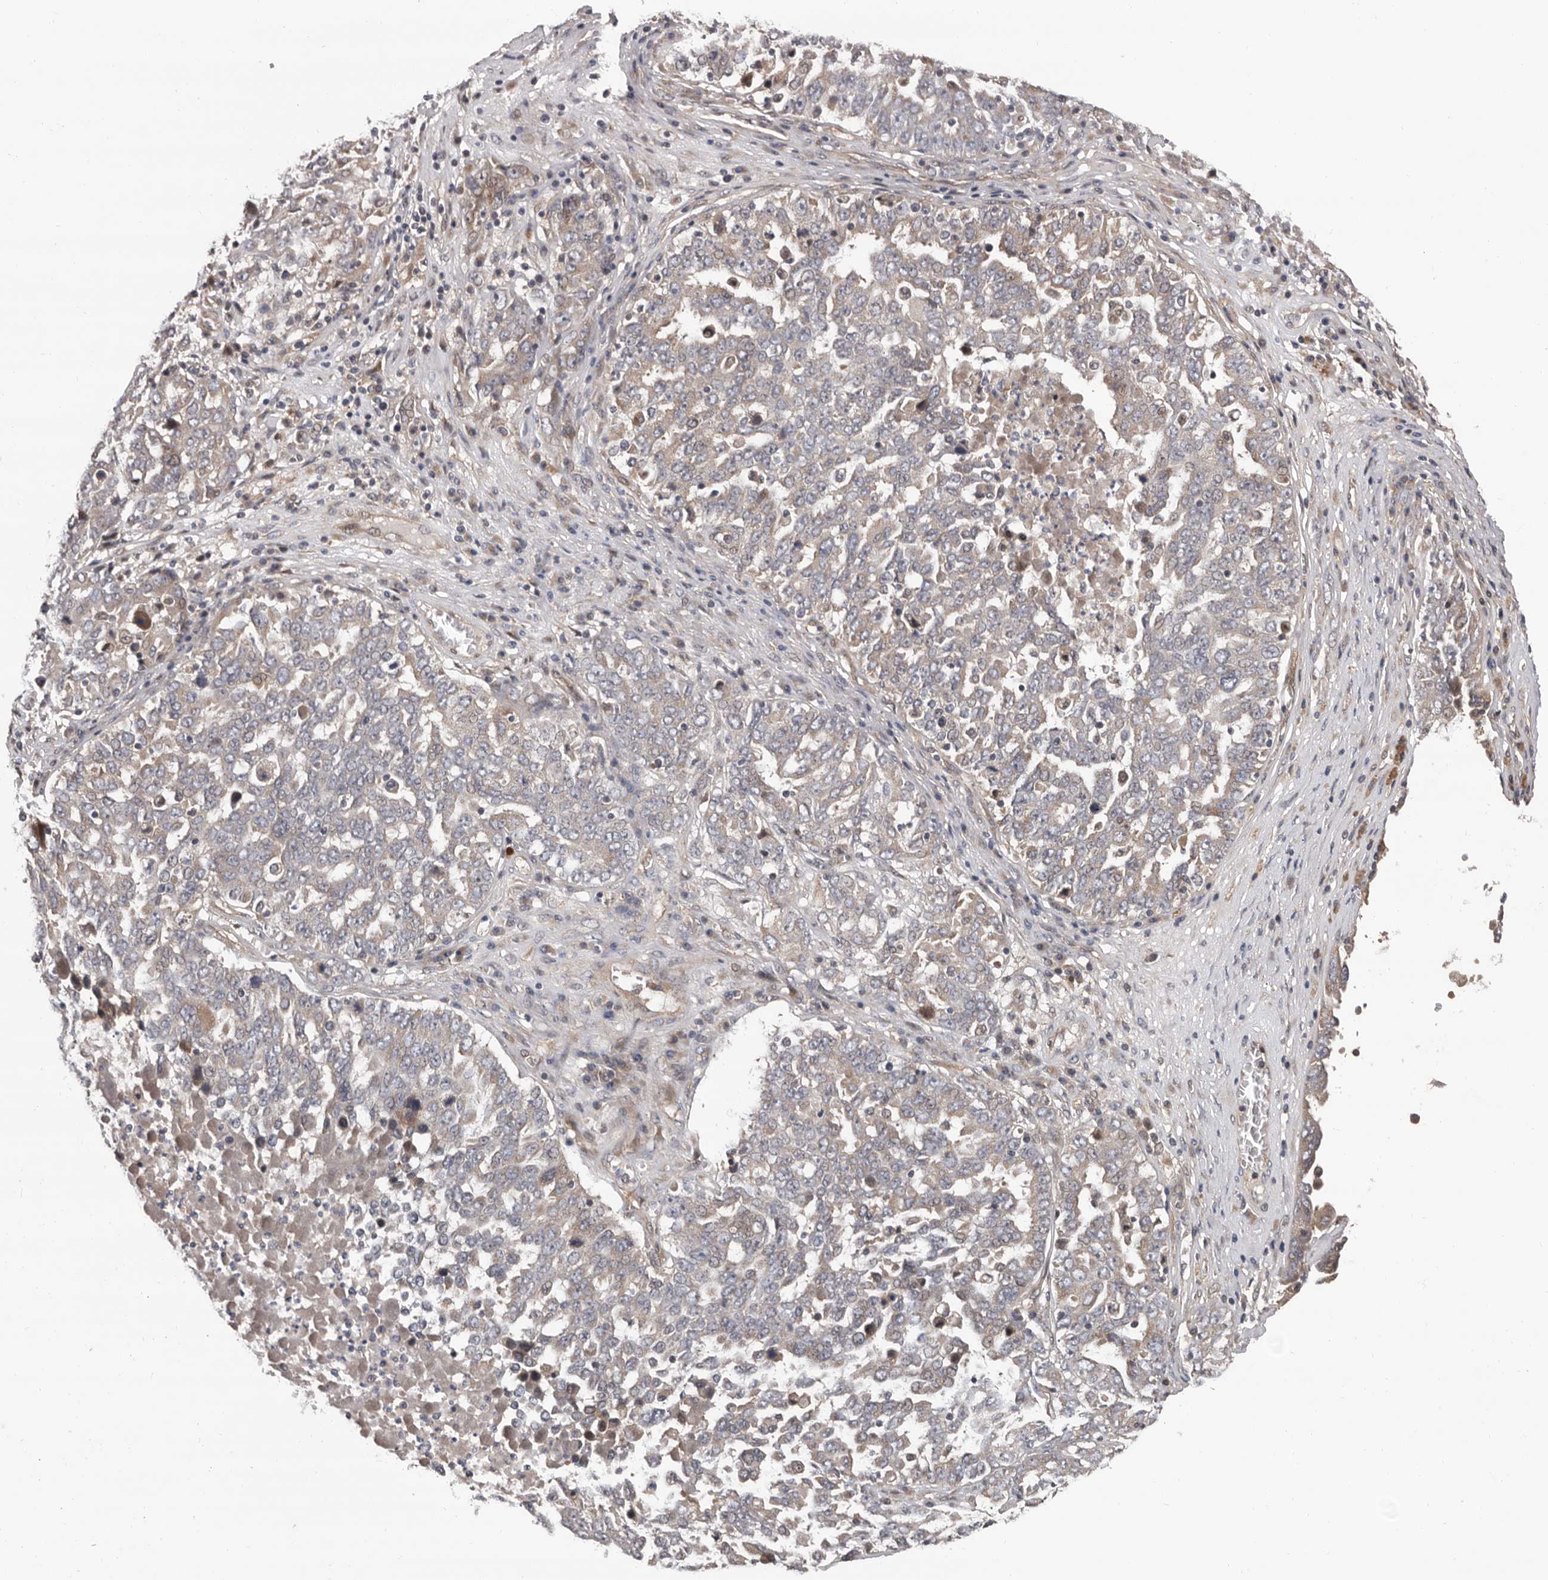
{"staining": {"intensity": "weak", "quantity": "<25%", "location": "cytoplasmic/membranous"}, "tissue": "ovarian cancer", "cell_type": "Tumor cells", "image_type": "cancer", "snomed": [{"axis": "morphology", "description": "Carcinoma, endometroid"}, {"axis": "topography", "description": "Ovary"}], "caption": "This is an IHC histopathology image of ovarian cancer (endometroid carcinoma). There is no expression in tumor cells.", "gene": "PRKD1", "patient": {"sex": "female", "age": 62}}